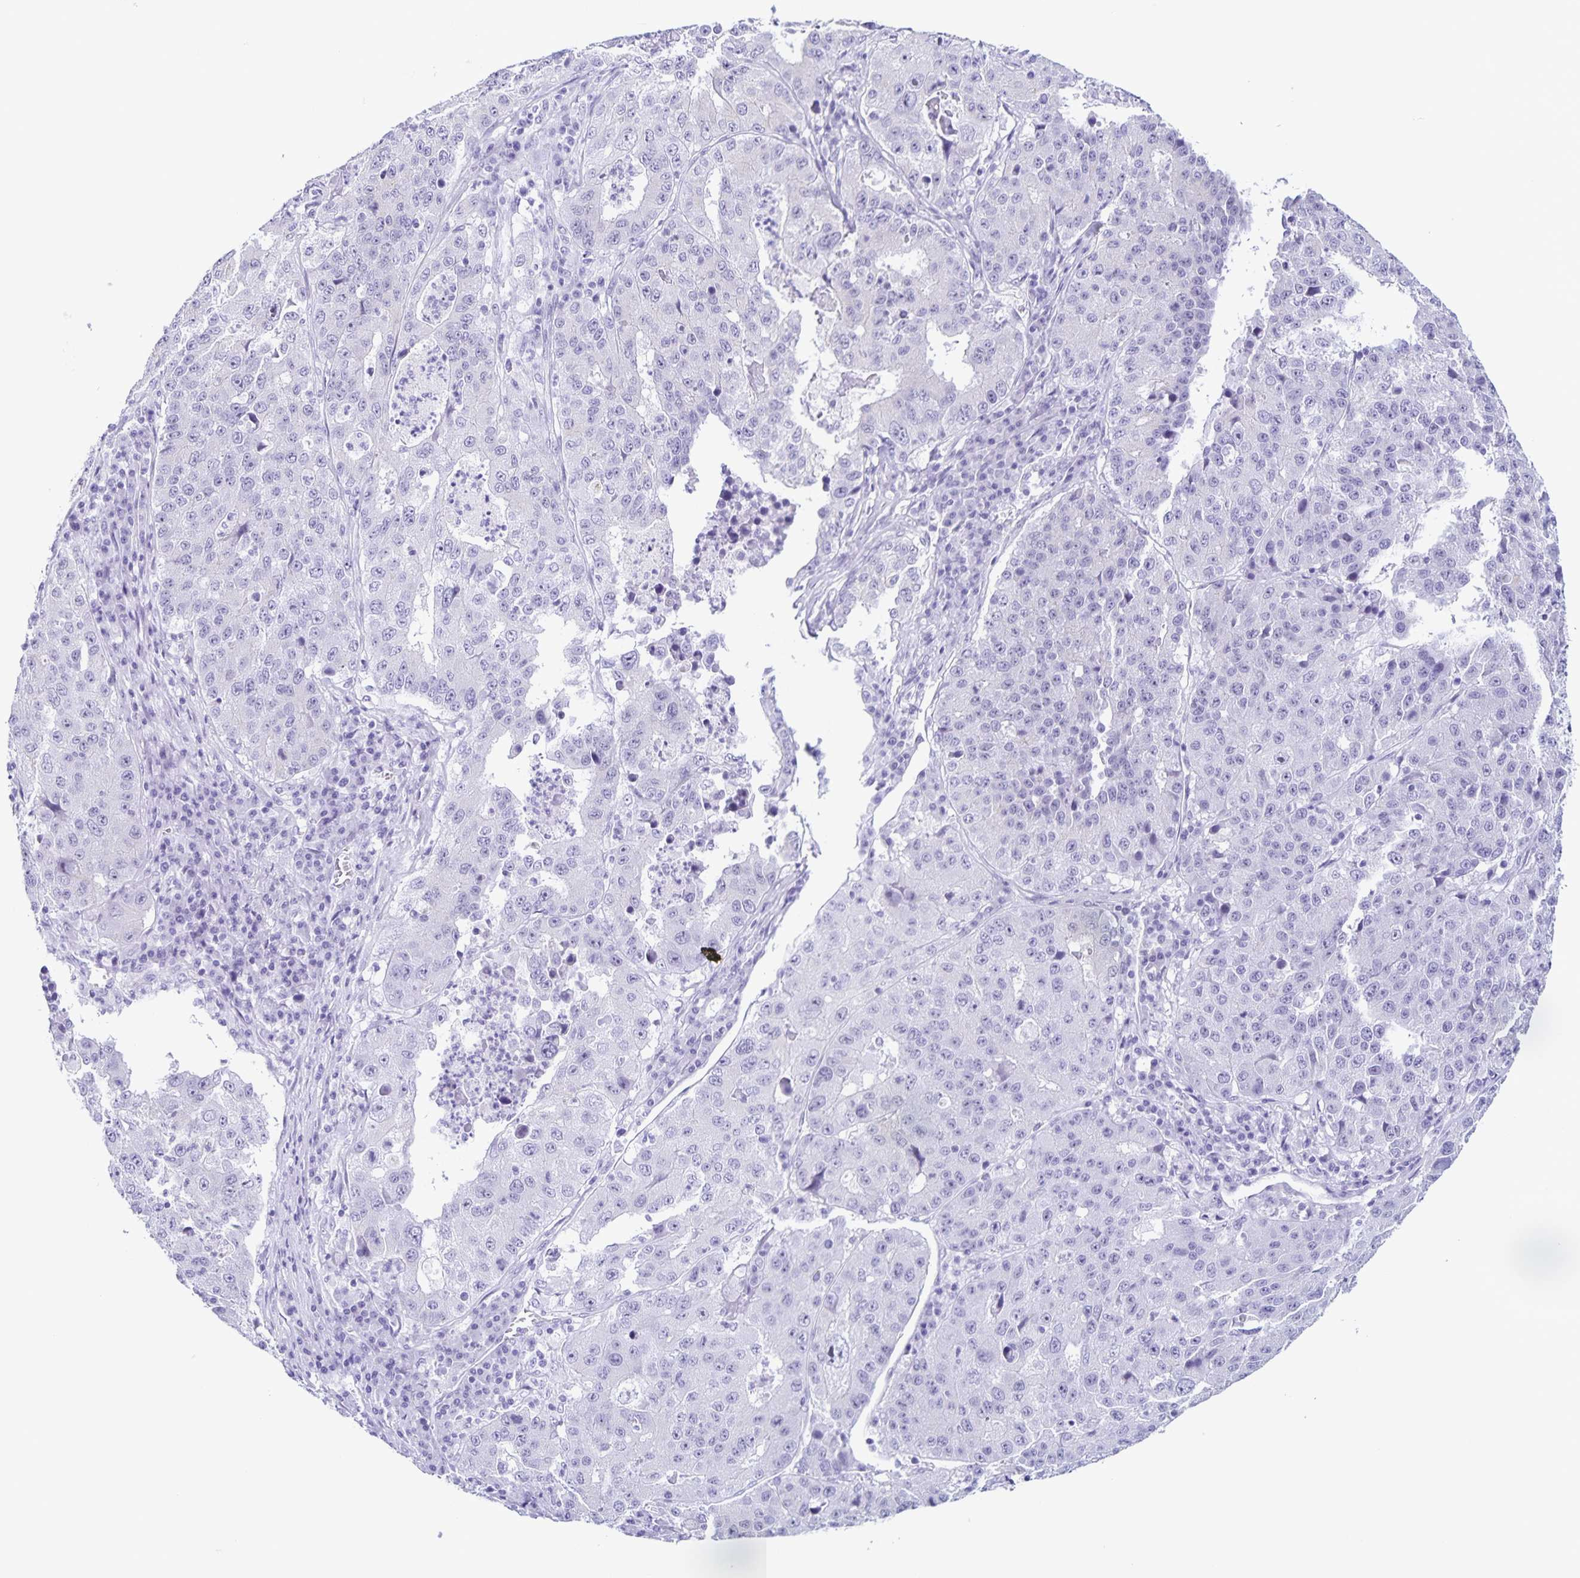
{"staining": {"intensity": "negative", "quantity": "none", "location": "none"}, "tissue": "stomach cancer", "cell_type": "Tumor cells", "image_type": "cancer", "snomed": [{"axis": "morphology", "description": "Adenocarcinoma, NOS"}, {"axis": "topography", "description": "Stomach"}], "caption": "Image shows no significant protein expression in tumor cells of stomach adenocarcinoma. (Brightfield microscopy of DAB (3,3'-diaminobenzidine) immunohistochemistry (IHC) at high magnification).", "gene": "FAM170A", "patient": {"sex": "male", "age": 71}}